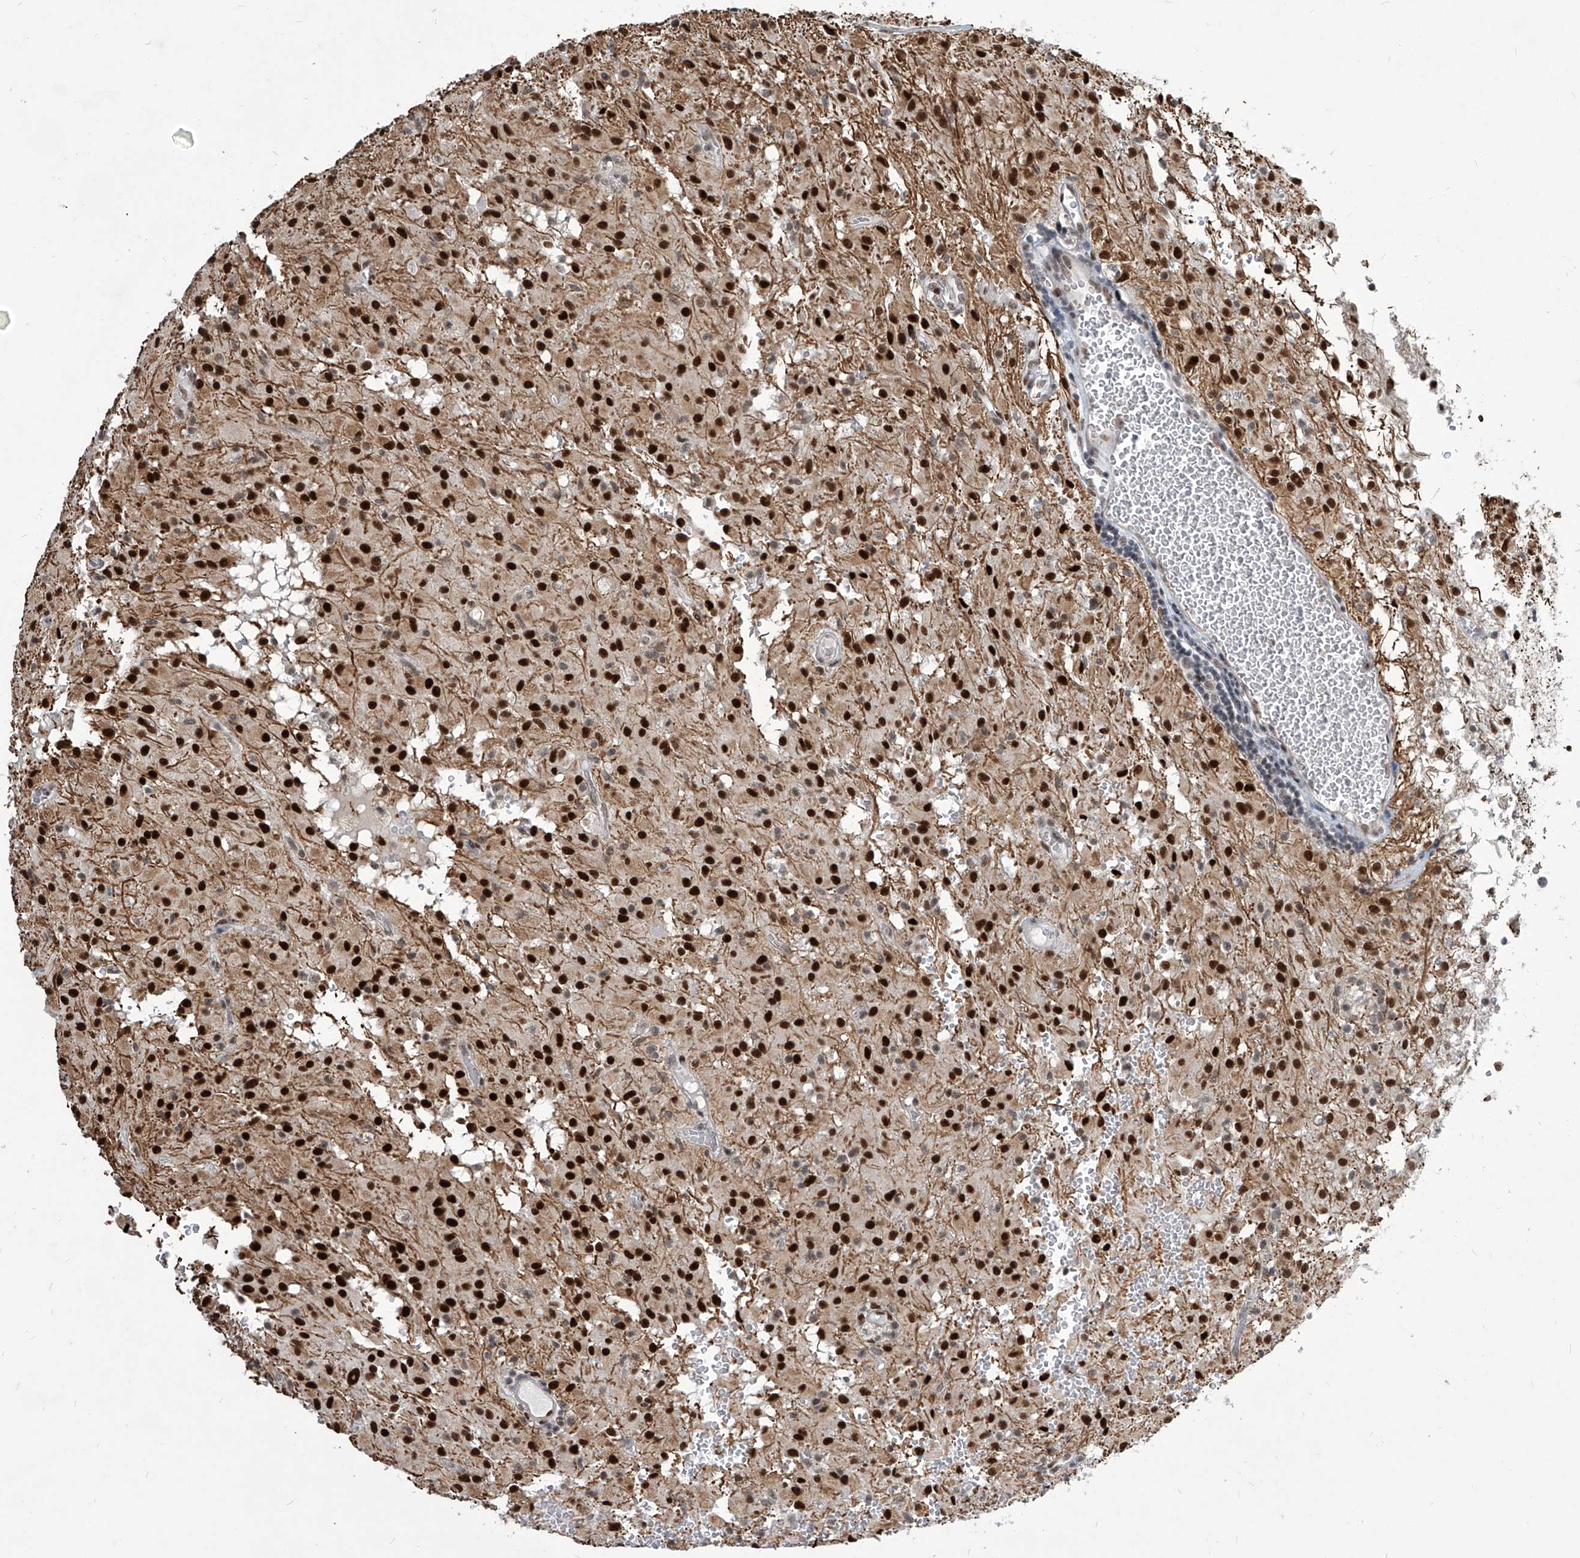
{"staining": {"intensity": "strong", "quantity": ">75%", "location": "nuclear"}, "tissue": "glioma", "cell_type": "Tumor cells", "image_type": "cancer", "snomed": [{"axis": "morphology", "description": "Glioma, malignant, High grade"}, {"axis": "topography", "description": "Brain"}], "caption": "Immunohistochemistry of high-grade glioma (malignant) reveals high levels of strong nuclear staining in about >75% of tumor cells.", "gene": "IRF2", "patient": {"sex": "female", "age": 59}}